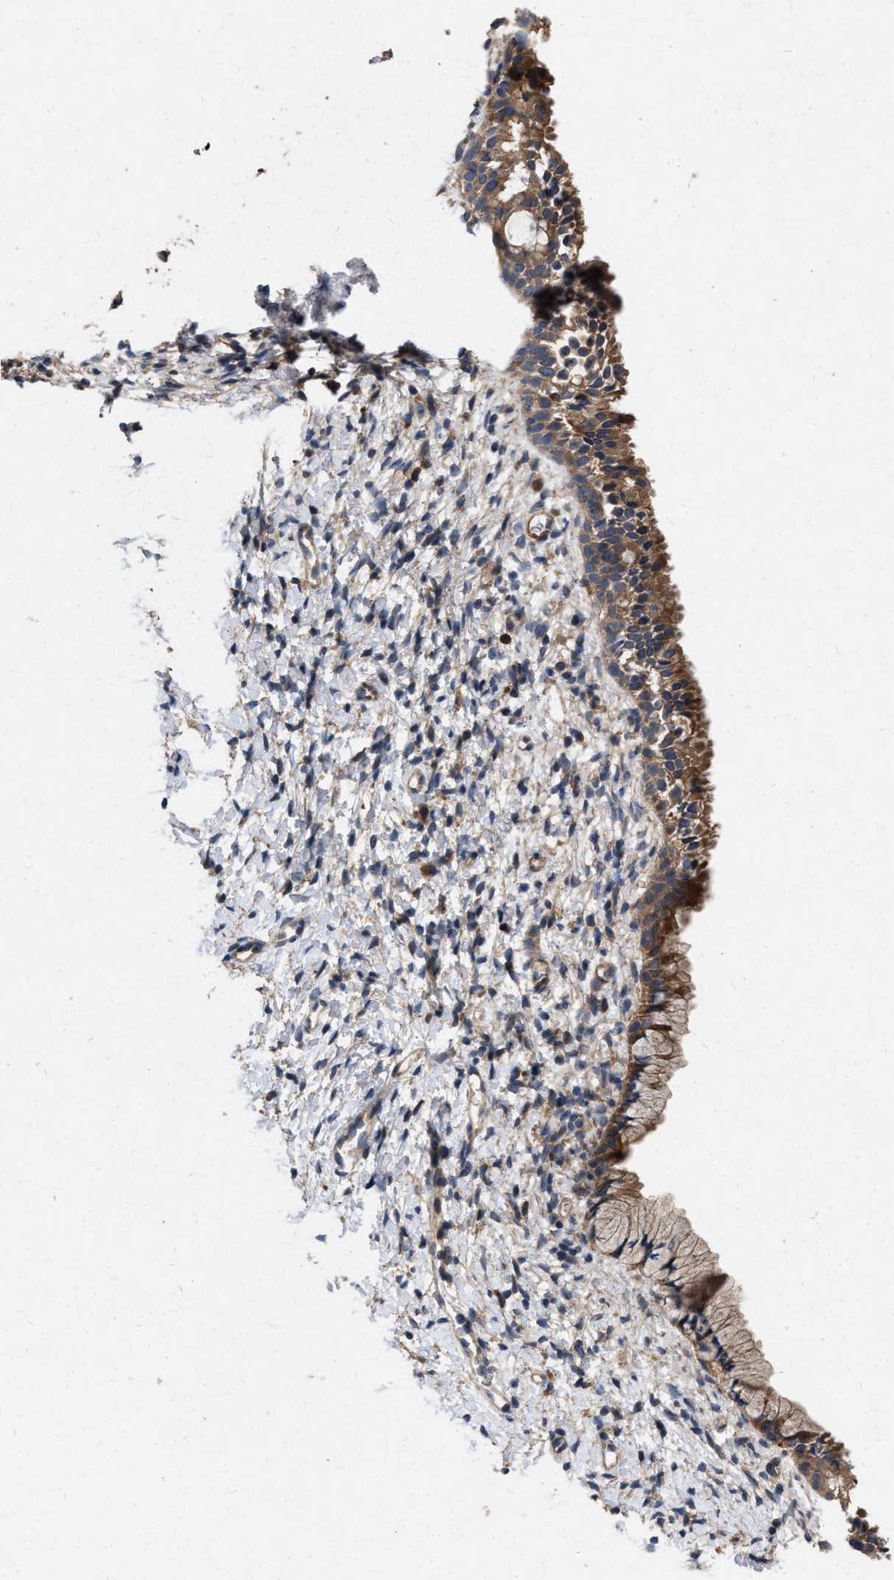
{"staining": {"intensity": "moderate", "quantity": "25%-75%", "location": "cytoplasmic/membranous"}, "tissue": "cervix", "cell_type": "Glandular cells", "image_type": "normal", "snomed": [{"axis": "morphology", "description": "Normal tissue, NOS"}, {"axis": "topography", "description": "Cervix"}], "caption": "Immunohistochemistry (IHC) of normal human cervix shows medium levels of moderate cytoplasmic/membranous positivity in about 25%-75% of glandular cells.", "gene": "CDKN2C", "patient": {"sex": "female", "age": 72}}